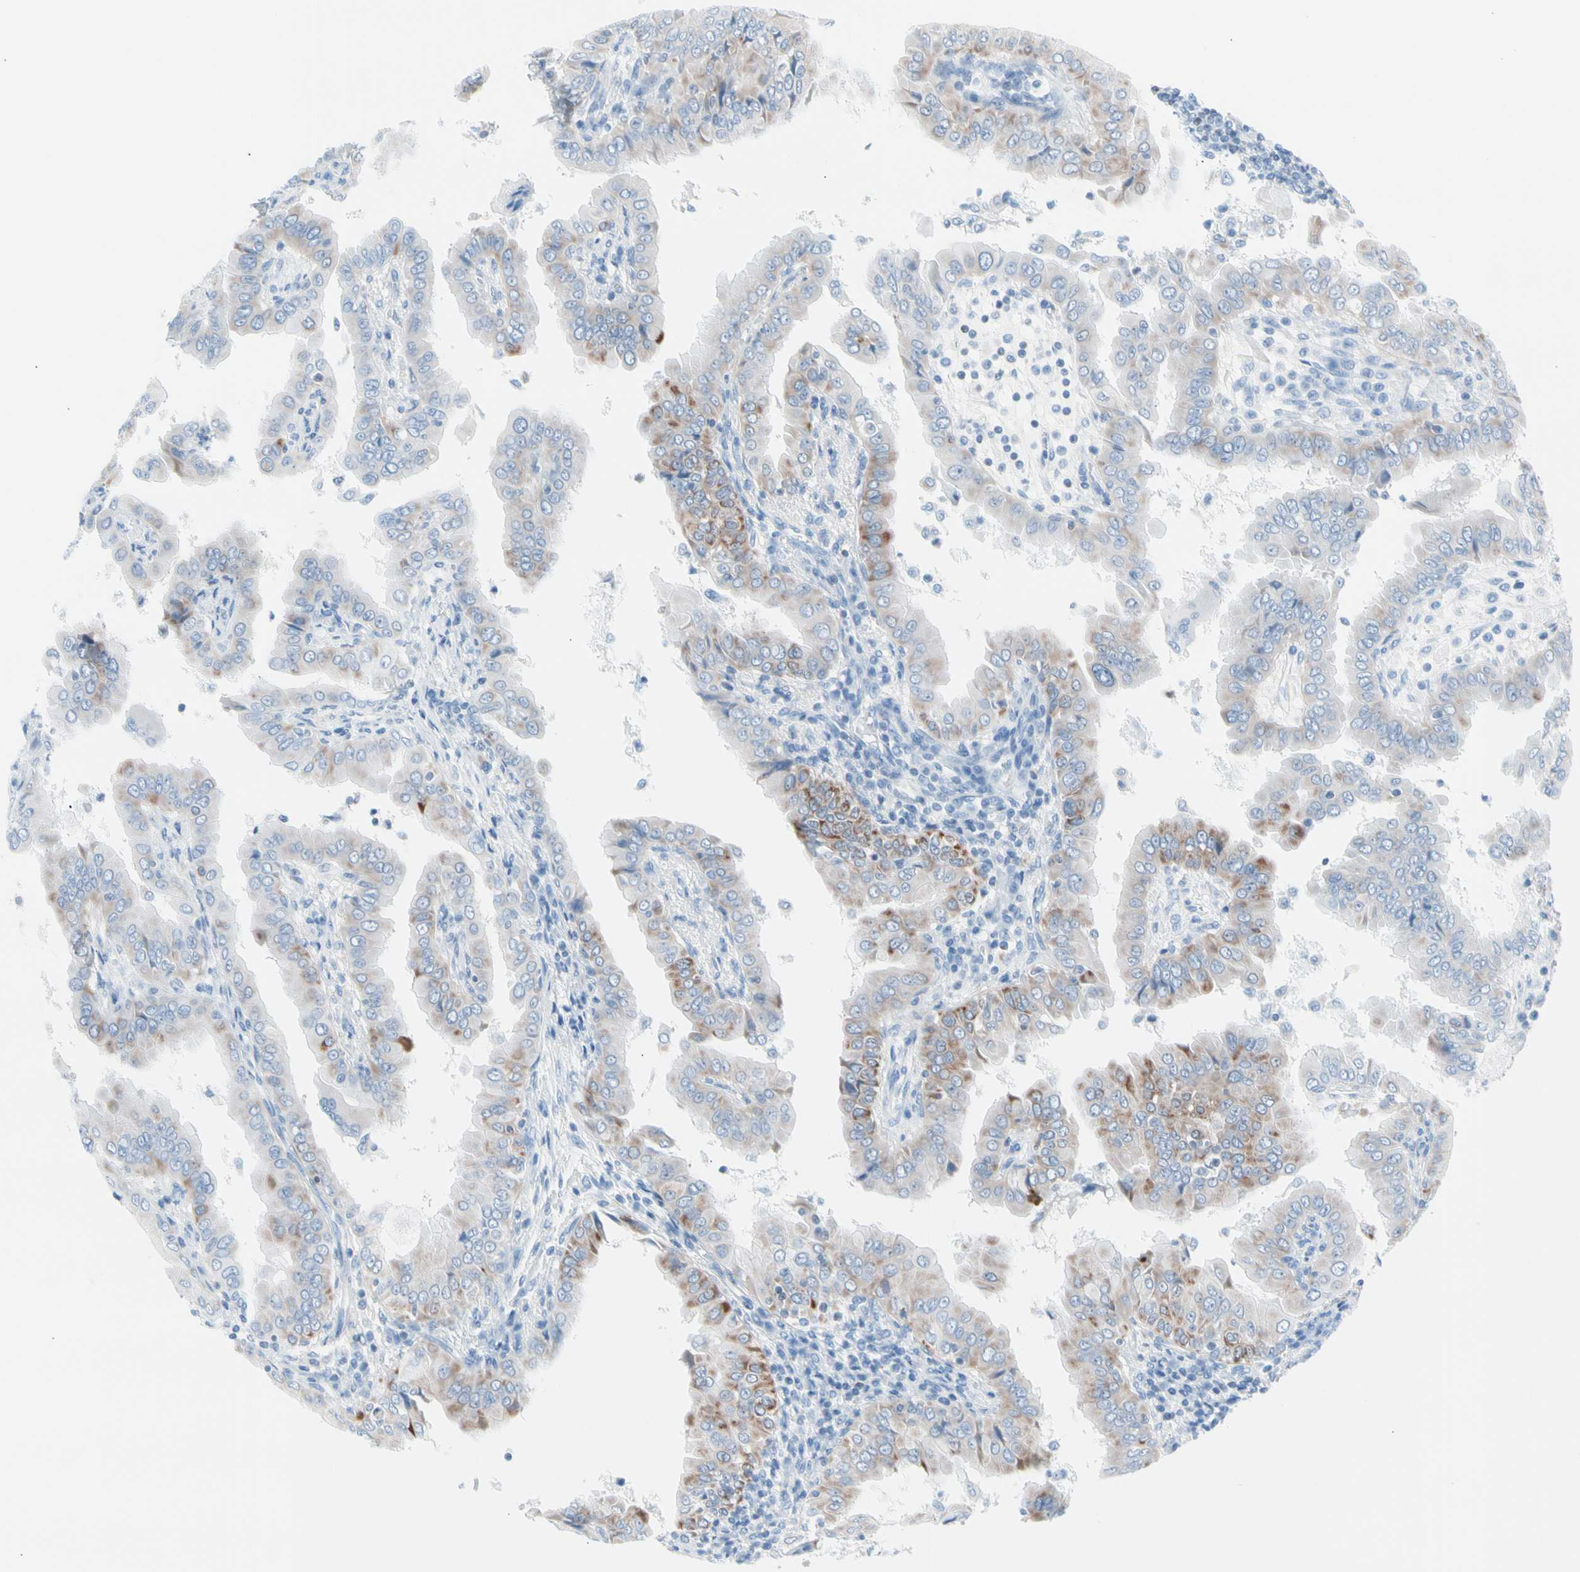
{"staining": {"intensity": "moderate", "quantity": "<25%", "location": "cytoplasmic/membranous"}, "tissue": "thyroid cancer", "cell_type": "Tumor cells", "image_type": "cancer", "snomed": [{"axis": "morphology", "description": "Papillary adenocarcinoma, NOS"}, {"axis": "topography", "description": "Thyroid gland"}], "caption": "Tumor cells show low levels of moderate cytoplasmic/membranous expression in approximately <25% of cells in papillary adenocarcinoma (thyroid). Immunohistochemistry stains the protein of interest in brown and the nuclei are stained blue.", "gene": "HK1", "patient": {"sex": "male", "age": 33}}